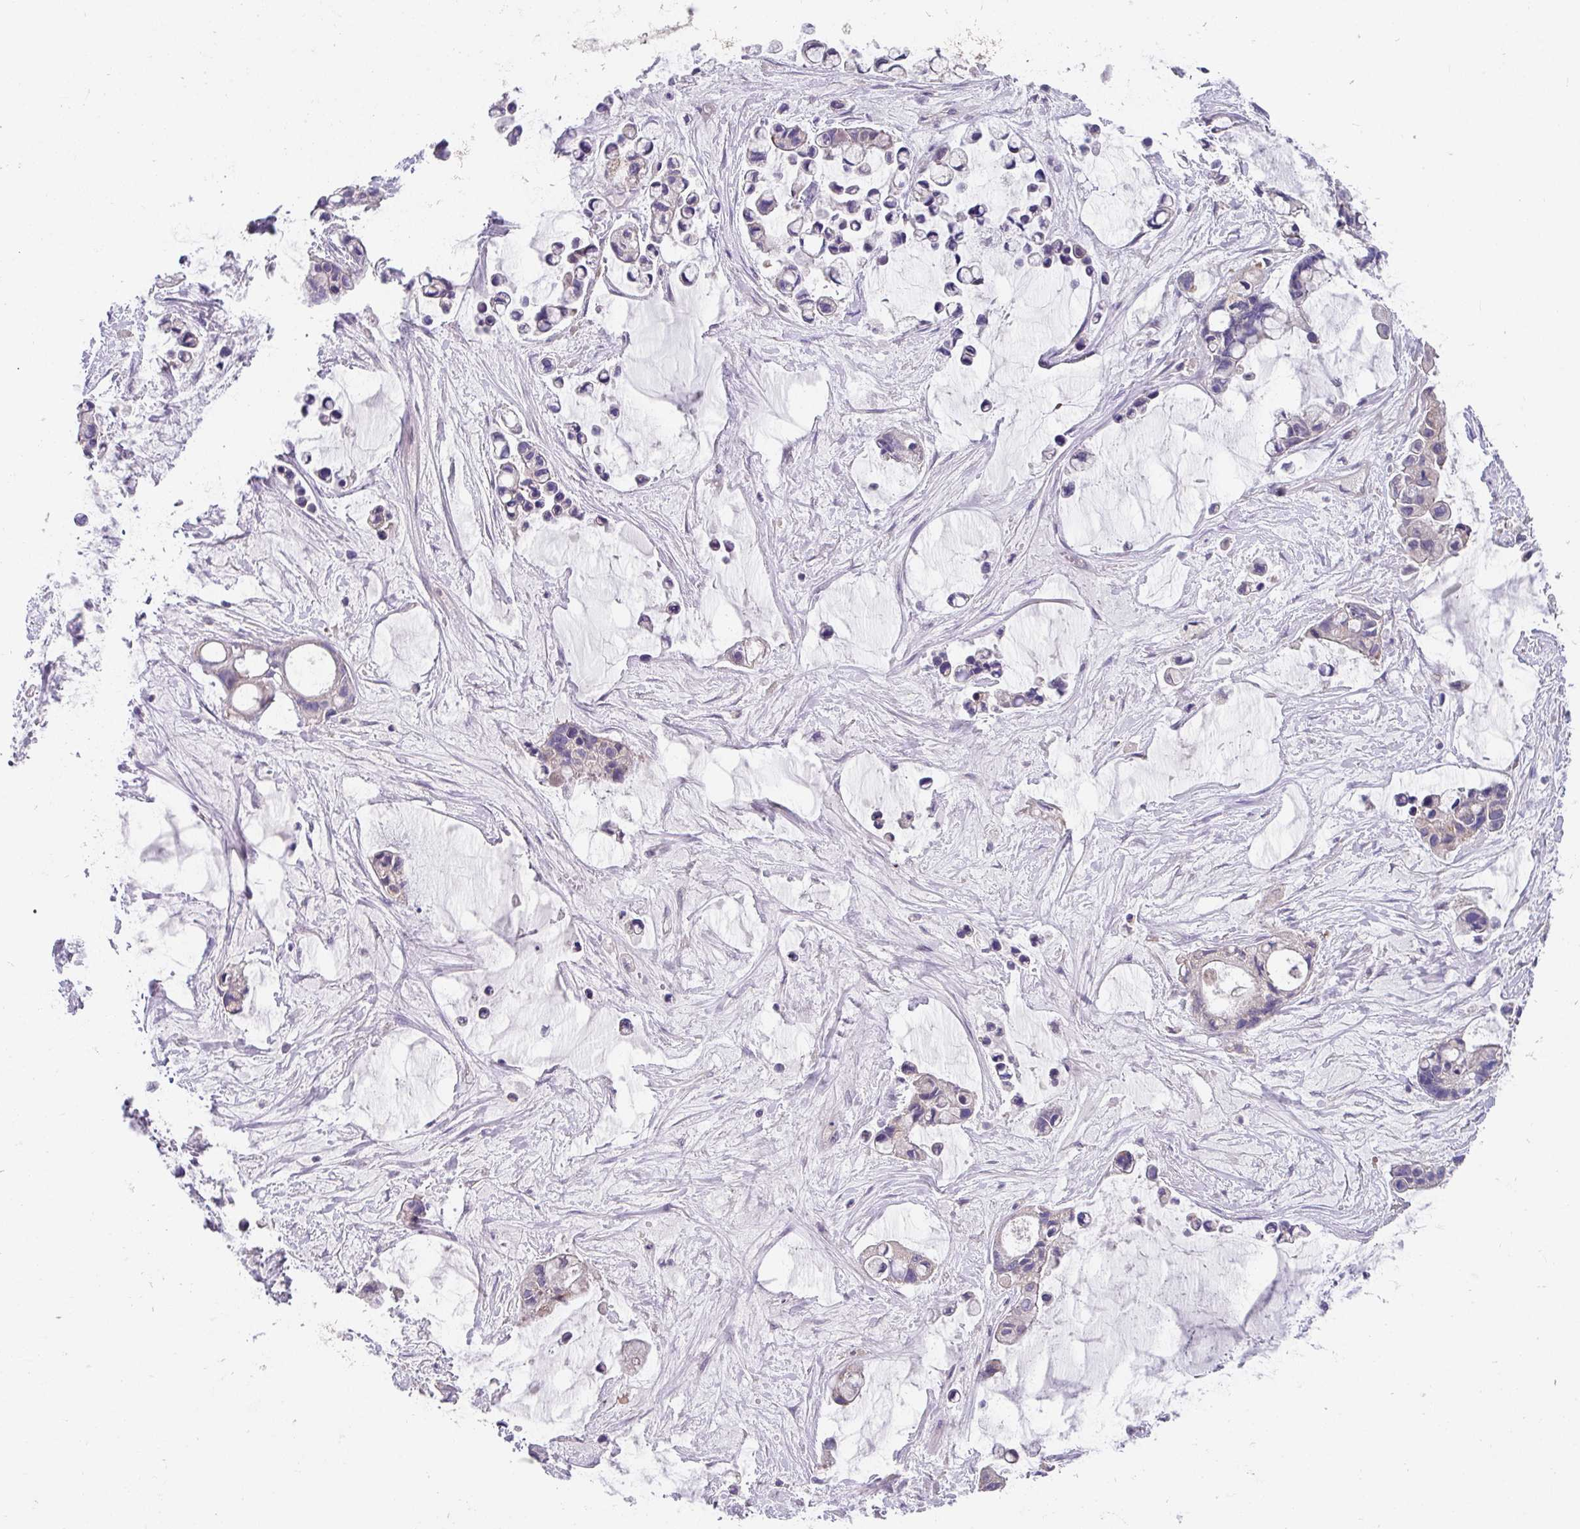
{"staining": {"intensity": "negative", "quantity": "none", "location": "none"}, "tissue": "ovarian cancer", "cell_type": "Tumor cells", "image_type": "cancer", "snomed": [{"axis": "morphology", "description": "Cystadenocarcinoma, mucinous, NOS"}, {"axis": "topography", "description": "Ovary"}], "caption": "Immunohistochemical staining of human mucinous cystadenocarcinoma (ovarian) displays no significant staining in tumor cells.", "gene": "EIF4B", "patient": {"sex": "female", "age": 63}}